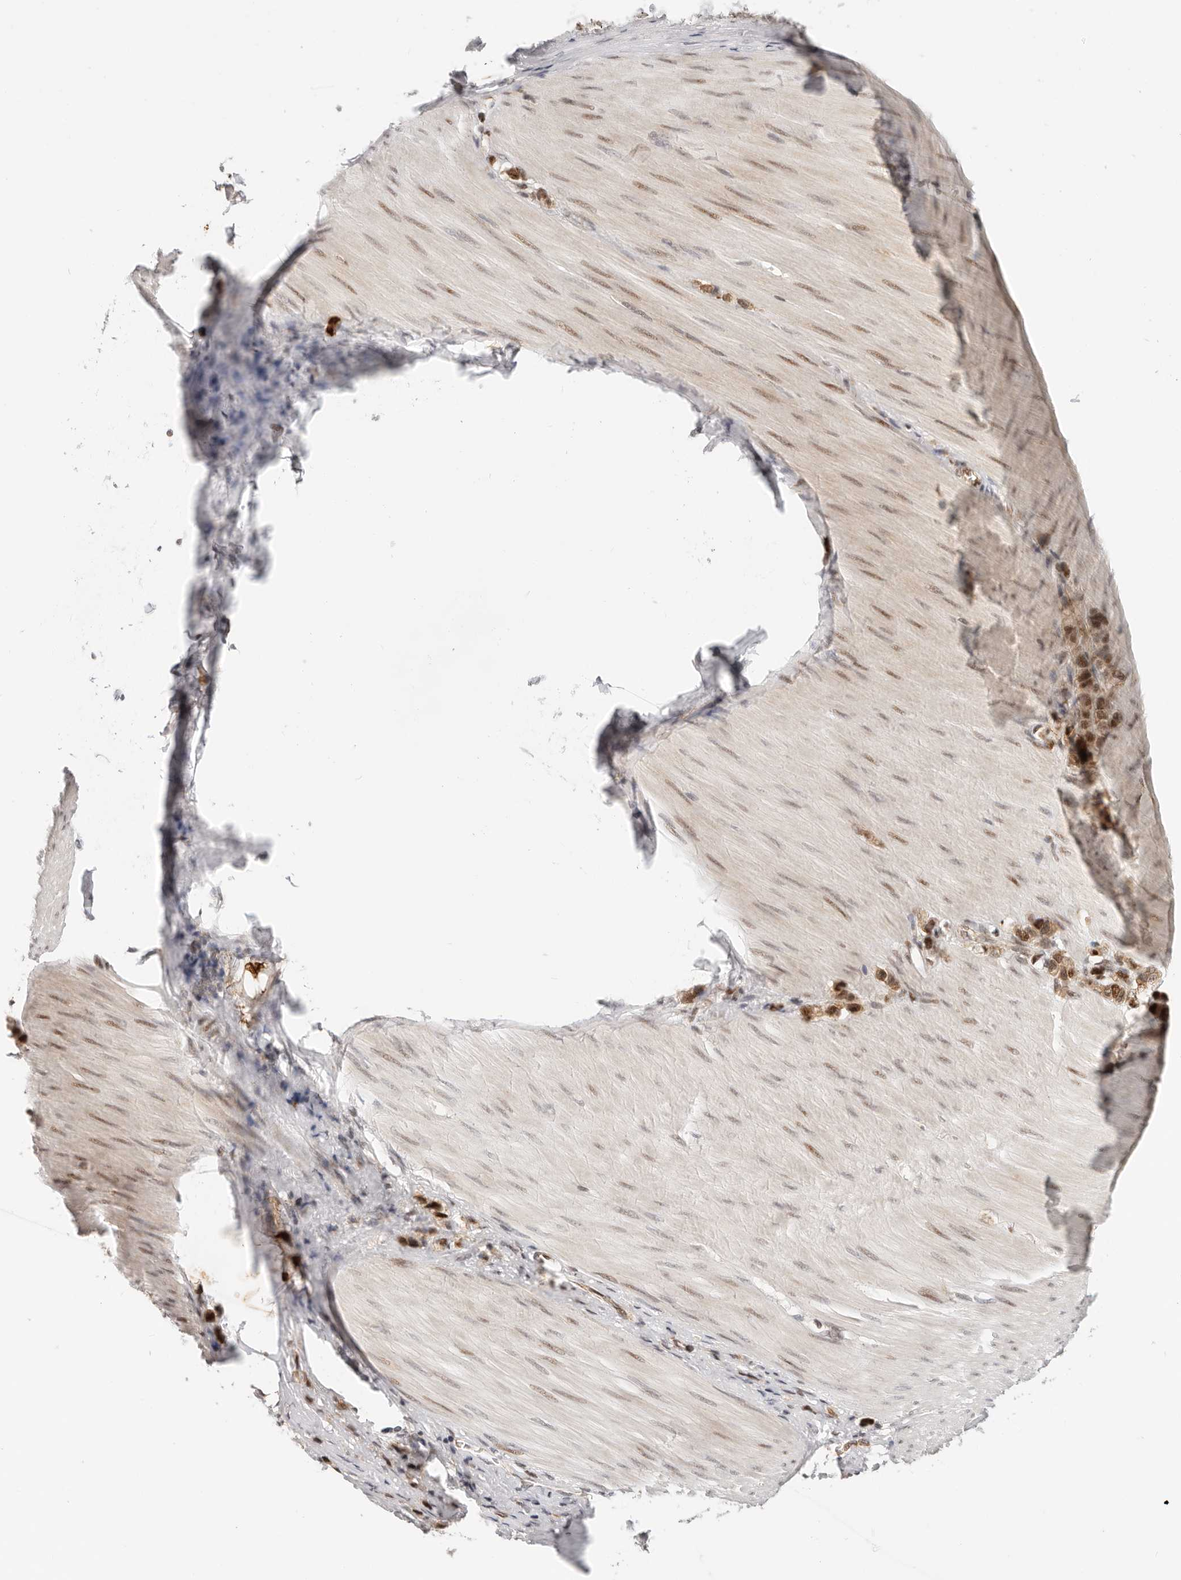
{"staining": {"intensity": "moderate", "quantity": ">75%", "location": "cytoplasmic/membranous,nuclear"}, "tissue": "stomach cancer", "cell_type": "Tumor cells", "image_type": "cancer", "snomed": [{"axis": "morphology", "description": "Adenocarcinoma, NOS"}, {"axis": "topography", "description": "Stomach"}], "caption": "Brown immunohistochemical staining in stomach adenocarcinoma exhibits moderate cytoplasmic/membranous and nuclear expression in approximately >75% of tumor cells.", "gene": "AFDN", "patient": {"sex": "female", "age": 65}}